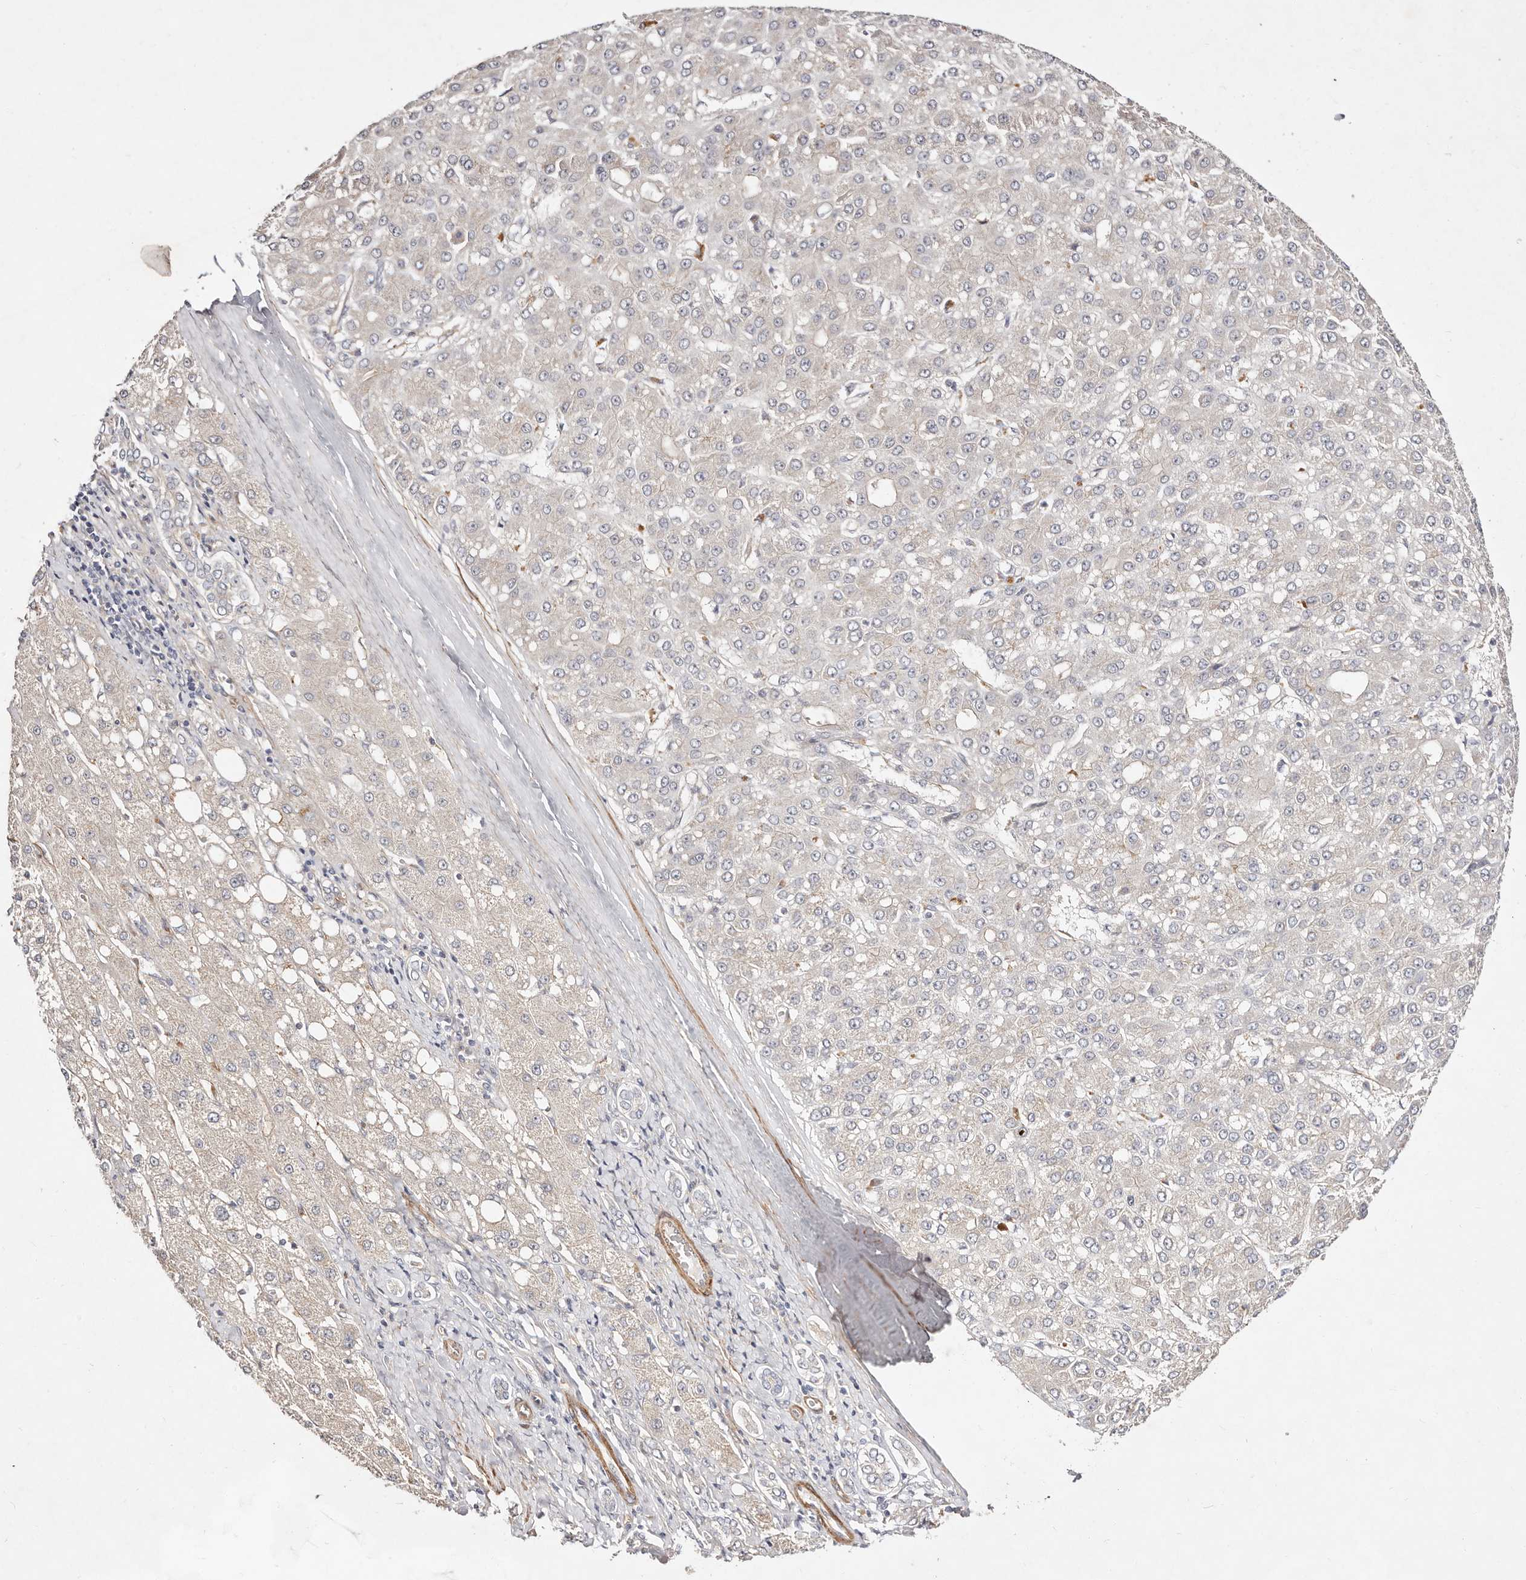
{"staining": {"intensity": "negative", "quantity": "none", "location": "none"}, "tissue": "liver cancer", "cell_type": "Tumor cells", "image_type": "cancer", "snomed": [{"axis": "morphology", "description": "Carcinoma, Hepatocellular, NOS"}, {"axis": "topography", "description": "Liver"}], "caption": "DAB immunohistochemical staining of liver cancer (hepatocellular carcinoma) shows no significant positivity in tumor cells.", "gene": "MTMR11", "patient": {"sex": "male", "age": 67}}